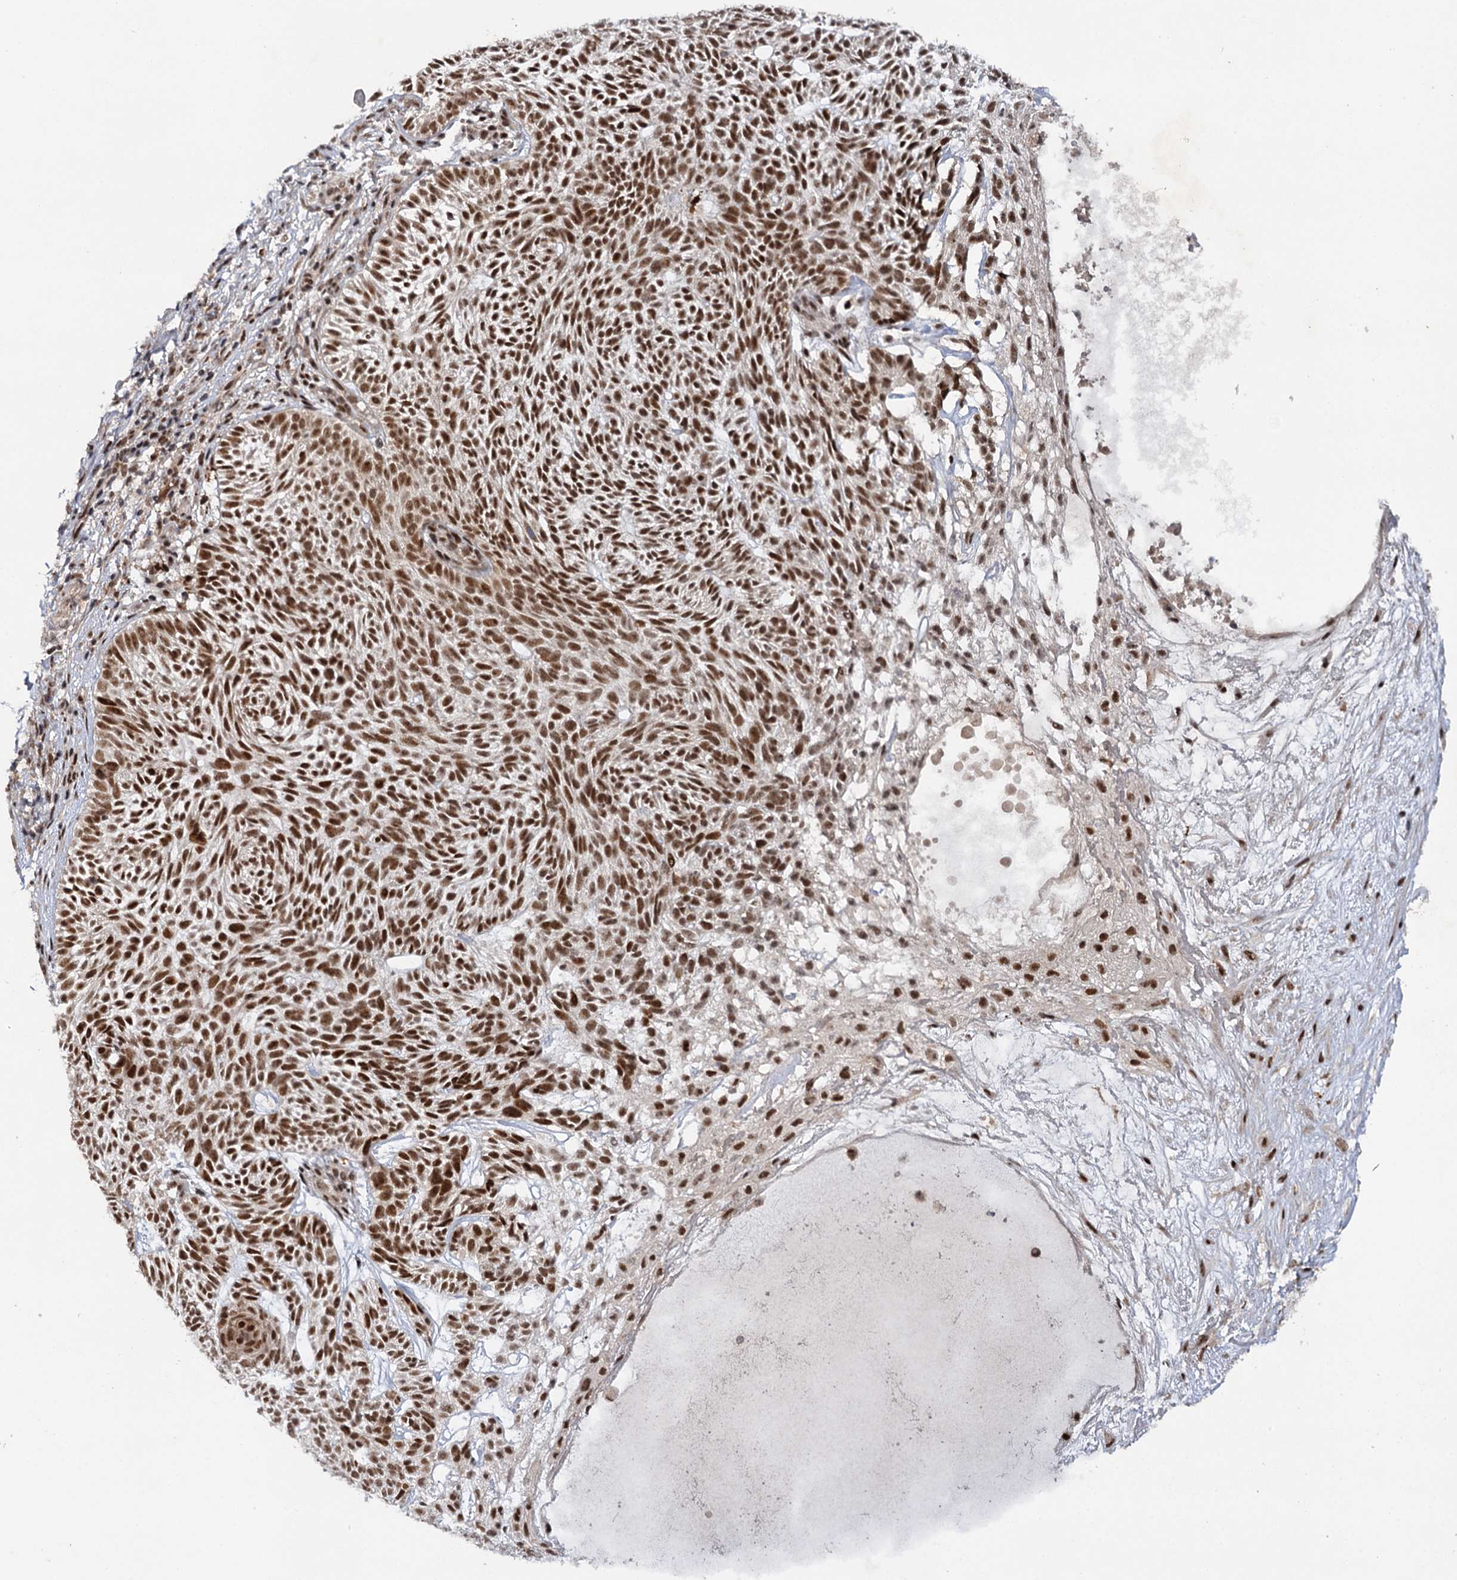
{"staining": {"intensity": "strong", "quantity": ">75%", "location": "nuclear"}, "tissue": "skin cancer", "cell_type": "Tumor cells", "image_type": "cancer", "snomed": [{"axis": "morphology", "description": "Basal cell carcinoma"}, {"axis": "topography", "description": "Skin"}], "caption": "Basal cell carcinoma (skin) tissue demonstrates strong nuclear positivity in about >75% of tumor cells (Stains: DAB in brown, nuclei in blue, Microscopy: brightfield microscopy at high magnification).", "gene": "BUD13", "patient": {"sex": "male", "age": 75}}